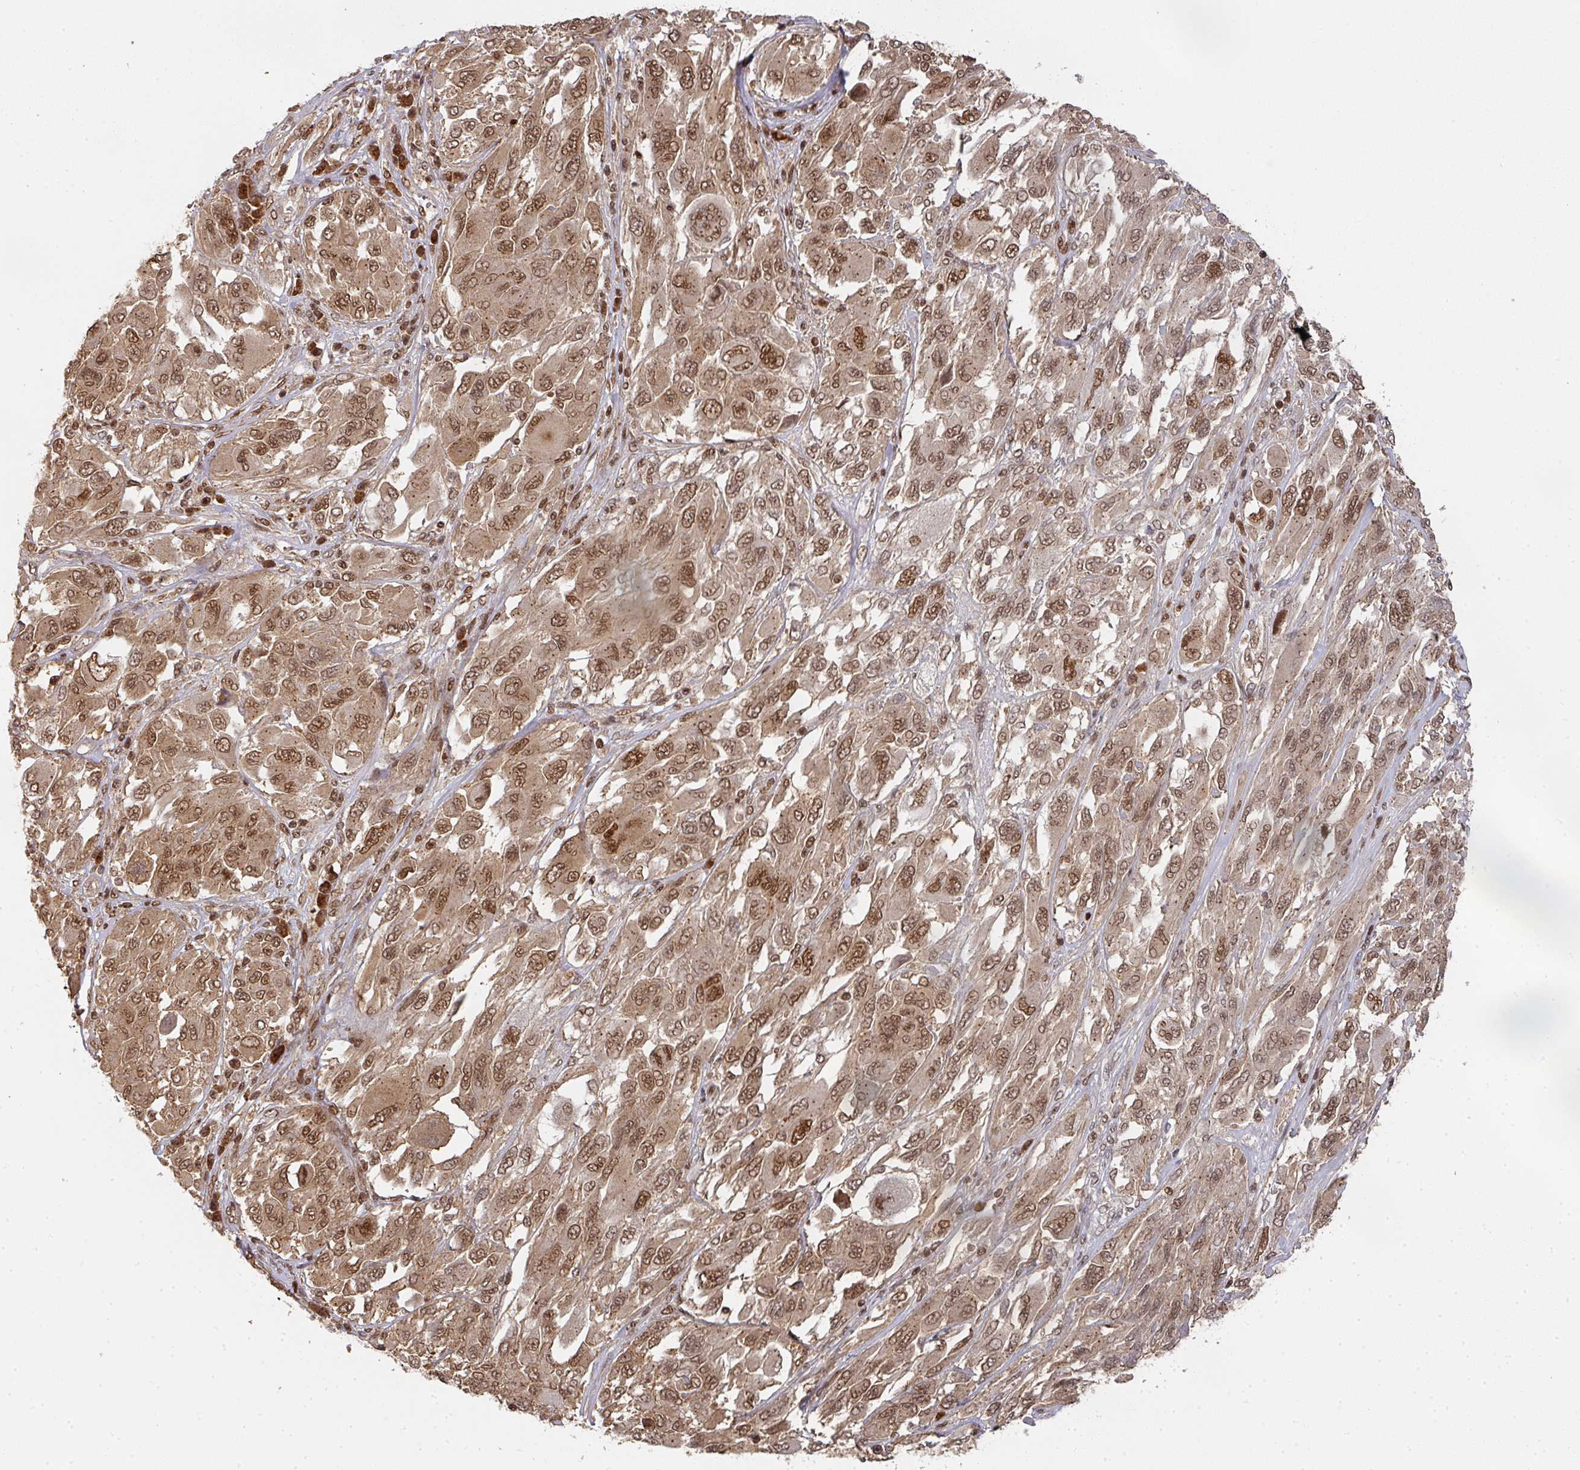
{"staining": {"intensity": "moderate", "quantity": ">75%", "location": "cytoplasmic/membranous,nuclear"}, "tissue": "melanoma", "cell_type": "Tumor cells", "image_type": "cancer", "snomed": [{"axis": "morphology", "description": "Malignant melanoma, NOS"}, {"axis": "topography", "description": "Skin"}], "caption": "Protein staining exhibits moderate cytoplasmic/membranous and nuclear positivity in about >75% of tumor cells in malignant melanoma.", "gene": "DIDO1", "patient": {"sex": "female", "age": 91}}